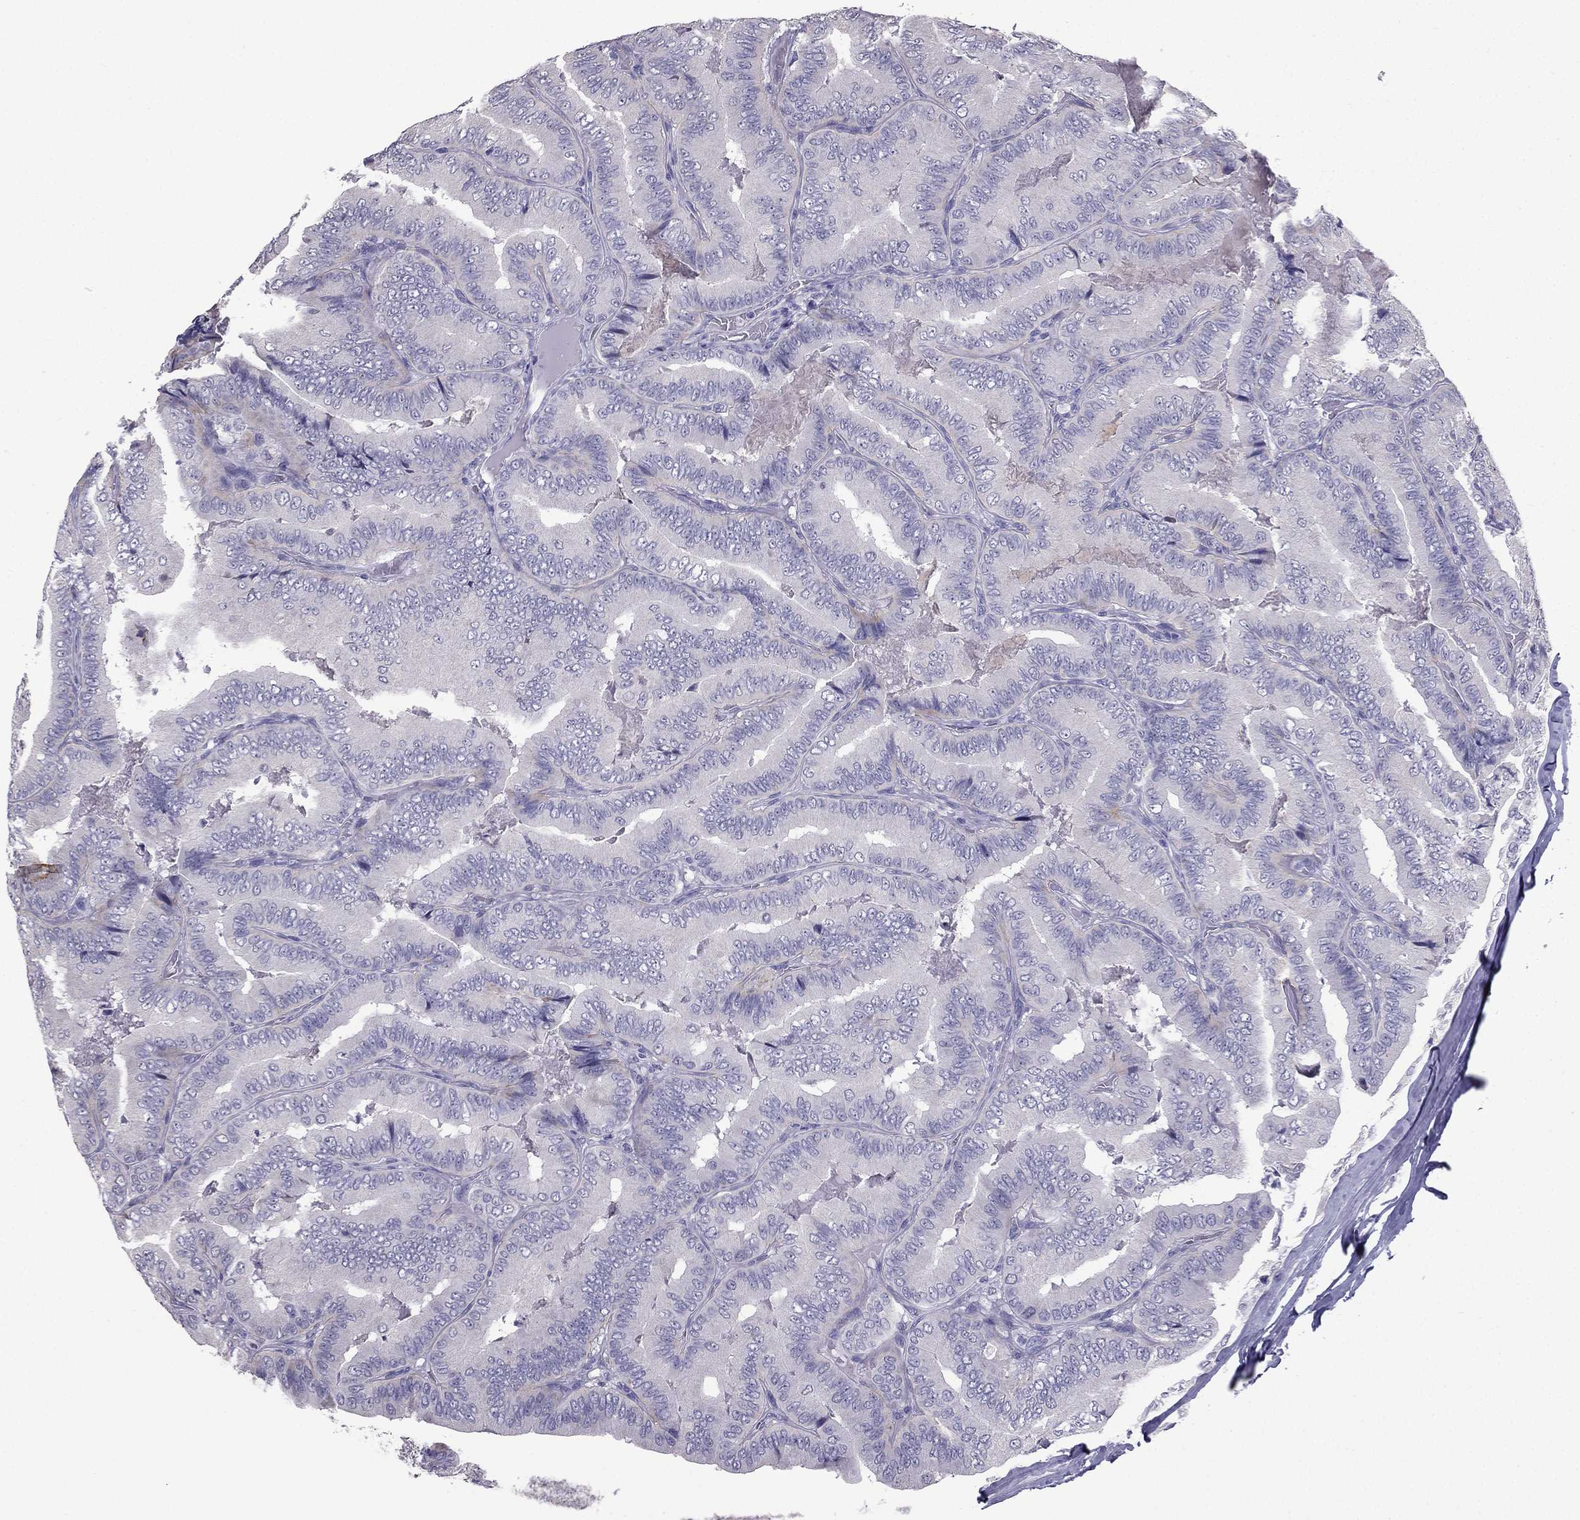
{"staining": {"intensity": "negative", "quantity": "none", "location": "none"}, "tissue": "thyroid cancer", "cell_type": "Tumor cells", "image_type": "cancer", "snomed": [{"axis": "morphology", "description": "Papillary adenocarcinoma, NOS"}, {"axis": "topography", "description": "Thyroid gland"}], "caption": "Tumor cells are negative for protein expression in human papillary adenocarcinoma (thyroid).", "gene": "SCG5", "patient": {"sex": "male", "age": 61}}